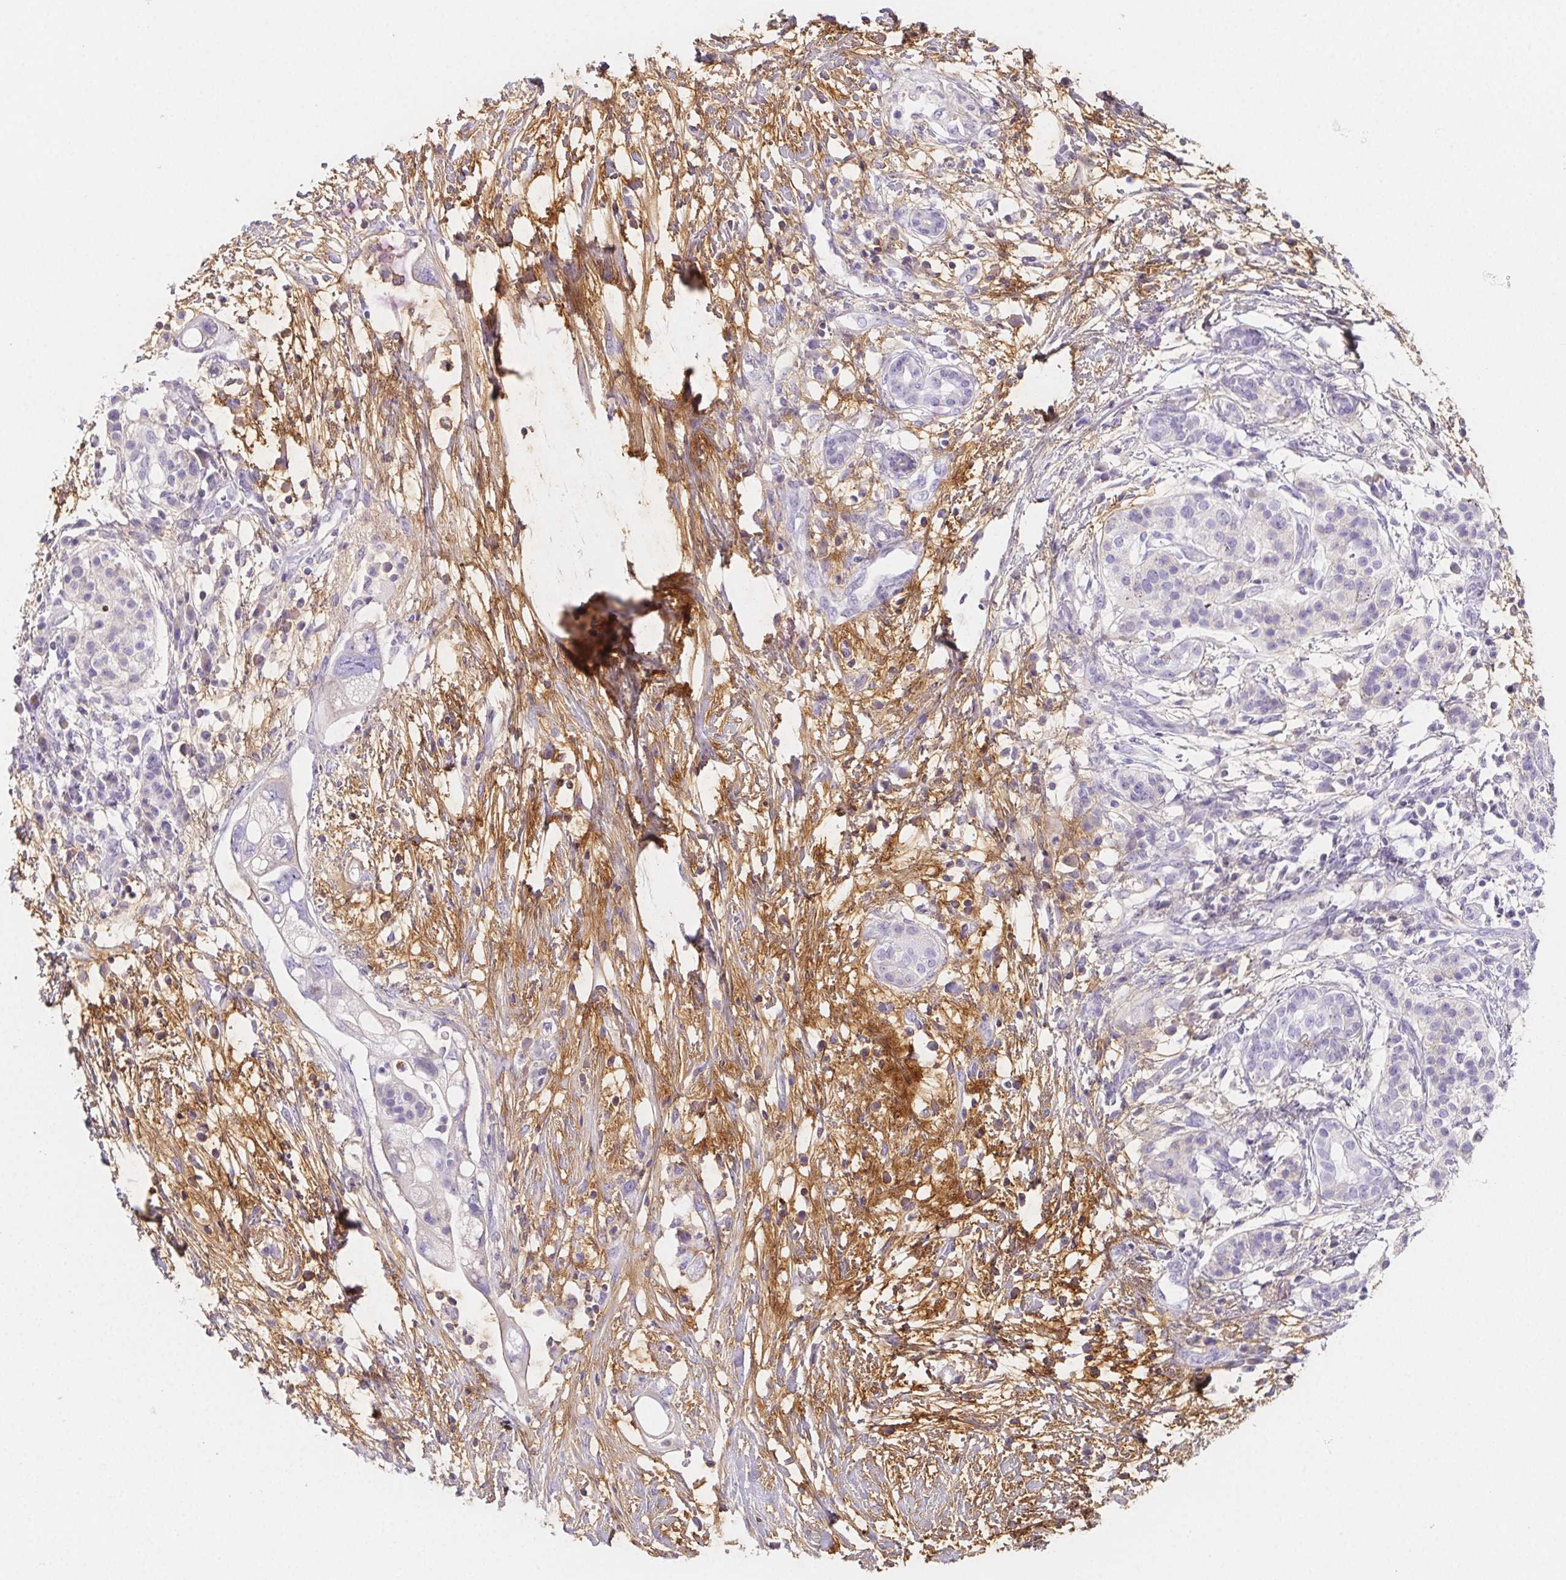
{"staining": {"intensity": "negative", "quantity": "none", "location": "none"}, "tissue": "pancreatic cancer", "cell_type": "Tumor cells", "image_type": "cancer", "snomed": [{"axis": "morphology", "description": "Adenocarcinoma, NOS"}, {"axis": "topography", "description": "Pancreas"}], "caption": "An immunohistochemistry (IHC) image of pancreatic cancer (adenocarcinoma) is shown. There is no staining in tumor cells of pancreatic cancer (adenocarcinoma). (DAB immunohistochemistry visualized using brightfield microscopy, high magnification).", "gene": "ITIH2", "patient": {"sex": "female", "age": 72}}